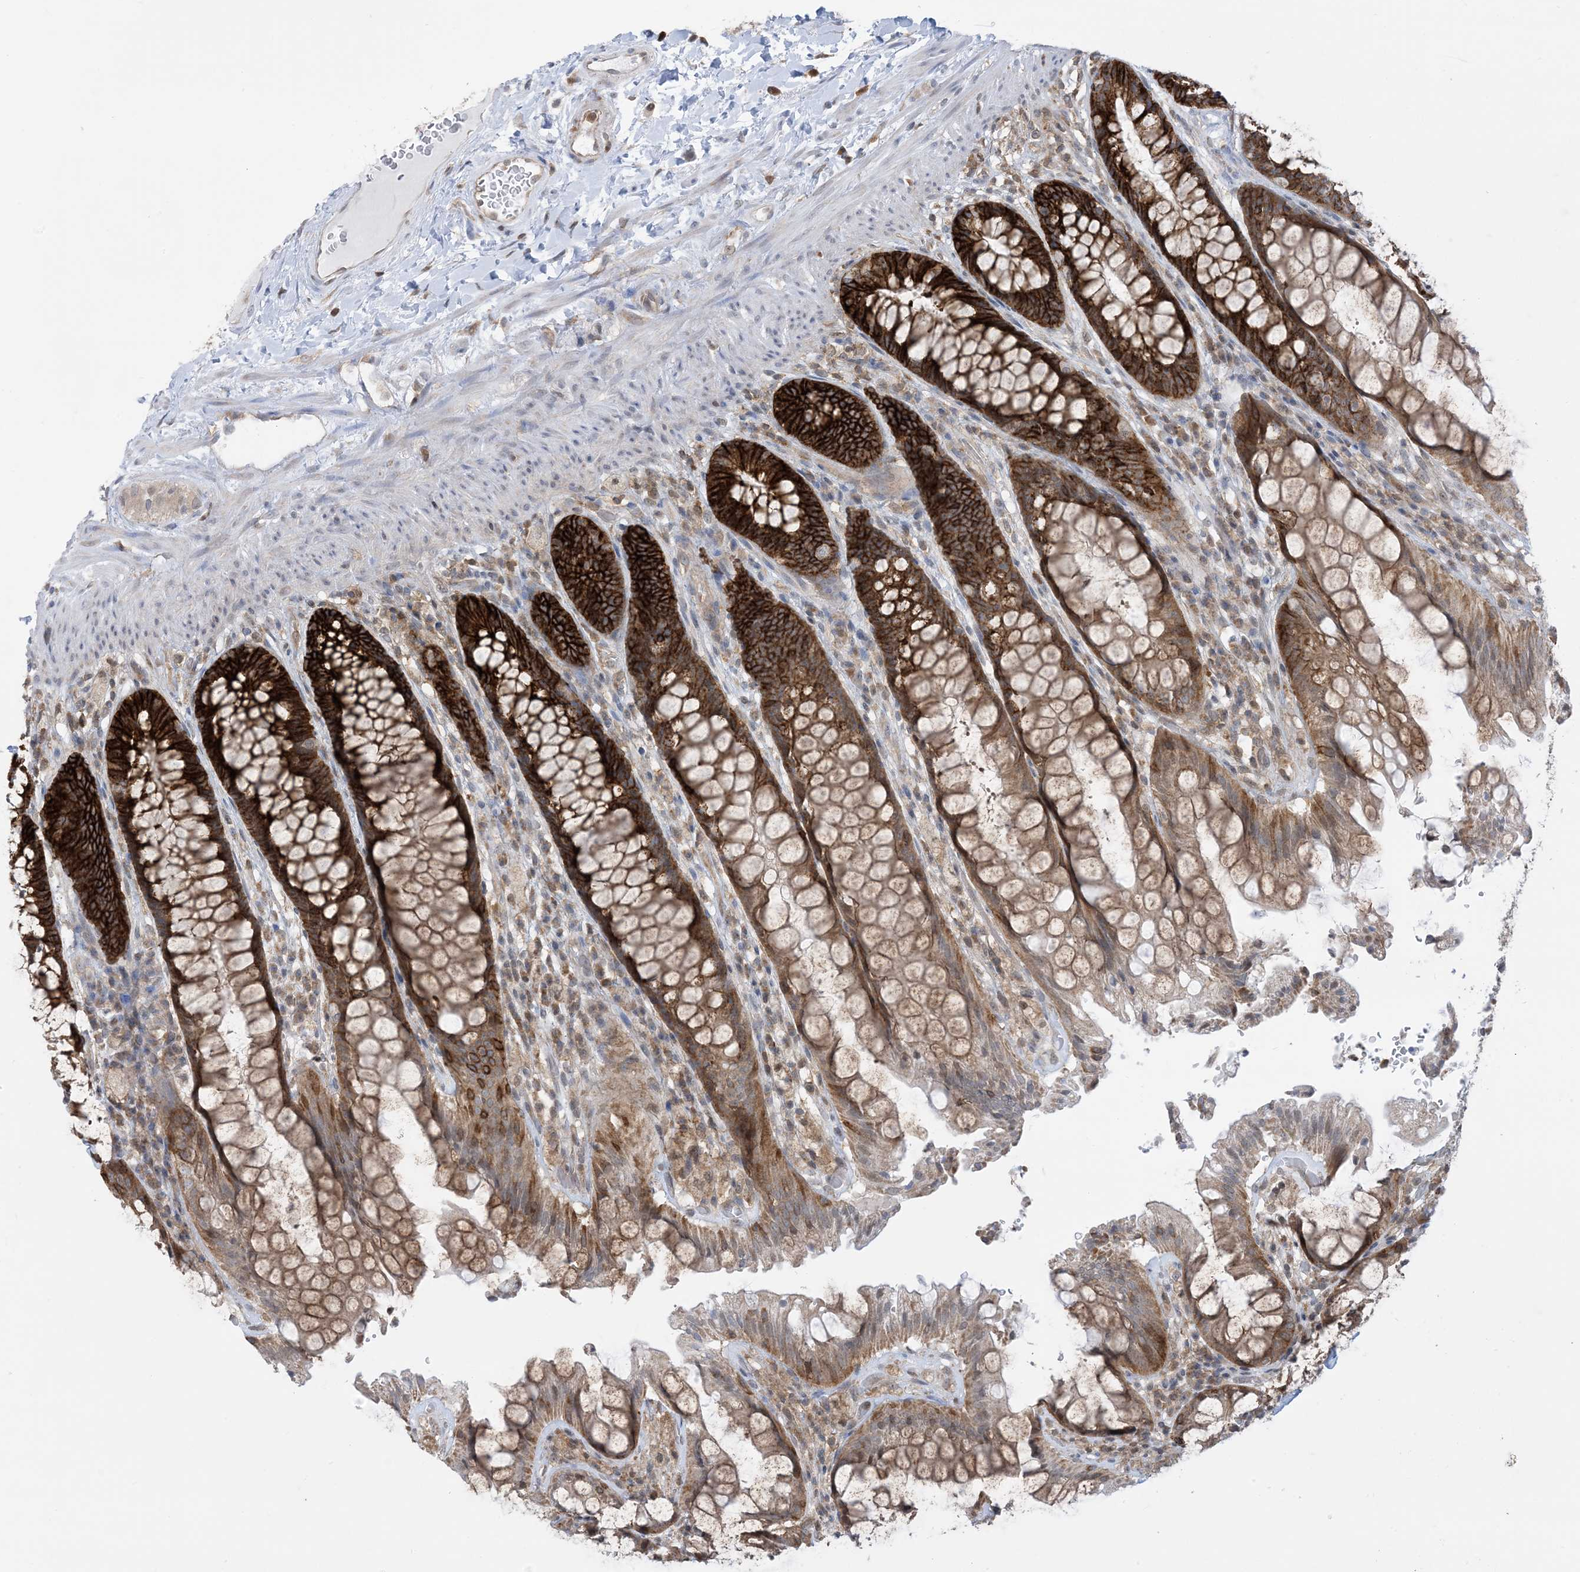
{"staining": {"intensity": "strong", "quantity": ">75%", "location": "cytoplasmic/membranous"}, "tissue": "rectum", "cell_type": "Glandular cells", "image_type": "normal", "snomed": [{"axis": "morphology", "description": "Normal tissue, NOS"}, {"axis": "topography", "description": "Rectum"}], "caption": "Protein analysis of benign rectum shows strong cytoplasmic/membranous staining in approximately >75% of glandular cells. Immunohistochemistry (ihc) stains the protein in brown and the nuclei are stained blue.", "gene": "CASP4", "patient": {"sex": "female", "age": 46}}